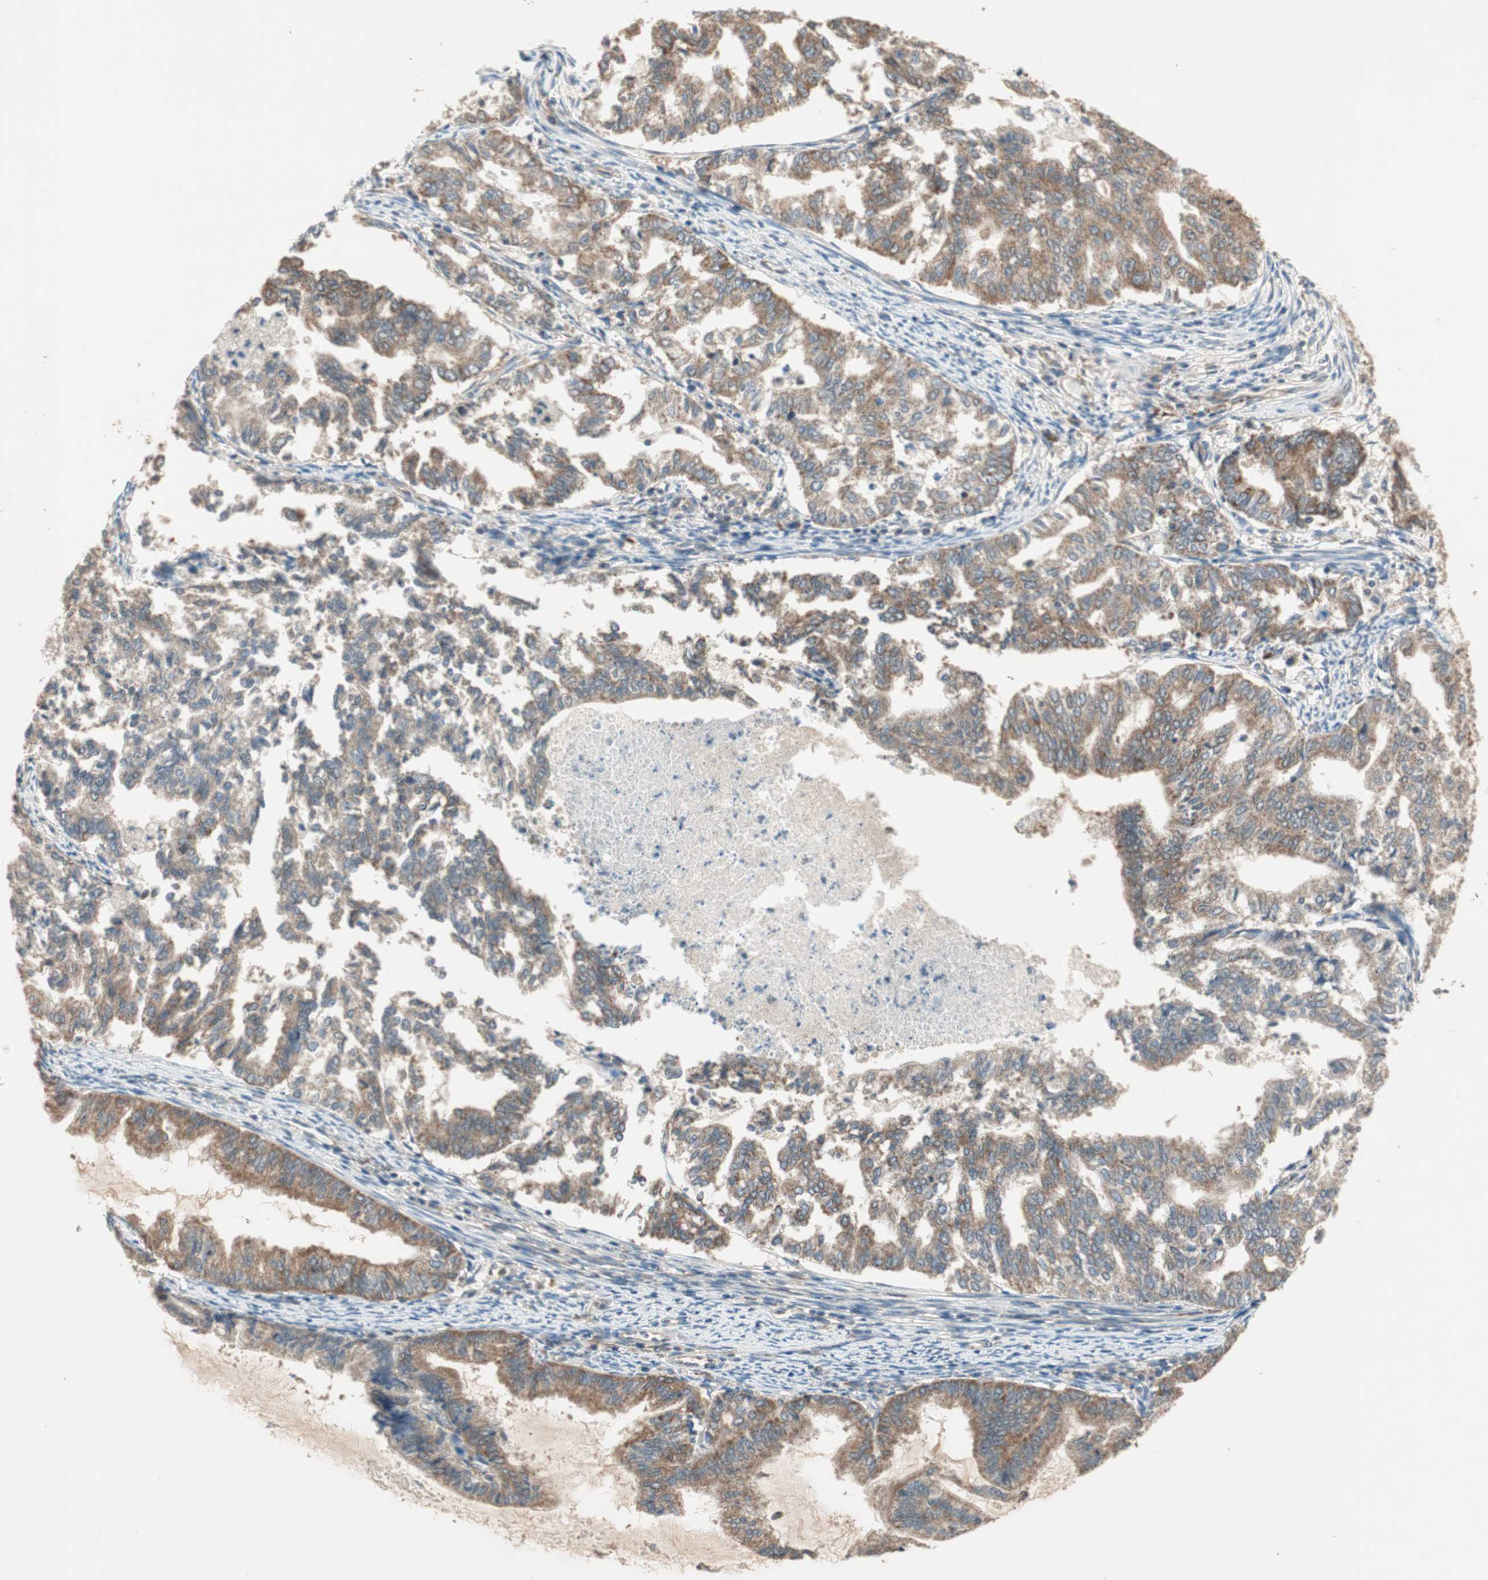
{"staining": {"intensity": "moderate", "quantity": ">75%", "location": "cytoplasmic/membranous"}, "tissue": "endometrial cancer", "cell_type": "Tumor cells", "image_type": "cancer", "snomed": [{"axis": "morphology", "description": "Adenocarcinoma, NOS"}, {"axis": "topography", "description": "Endometrium"}], "caption": "IHC histopathology image of human endometrial cancer (adenocarcinoma) stained for a protein (brown), which exhibits medium levels of moderate cytoplasmic/membranous staining in approximately >75% of tumor cells.", "gene": "CC2D1A", "patient": {"sex": "female", "age": 79}}